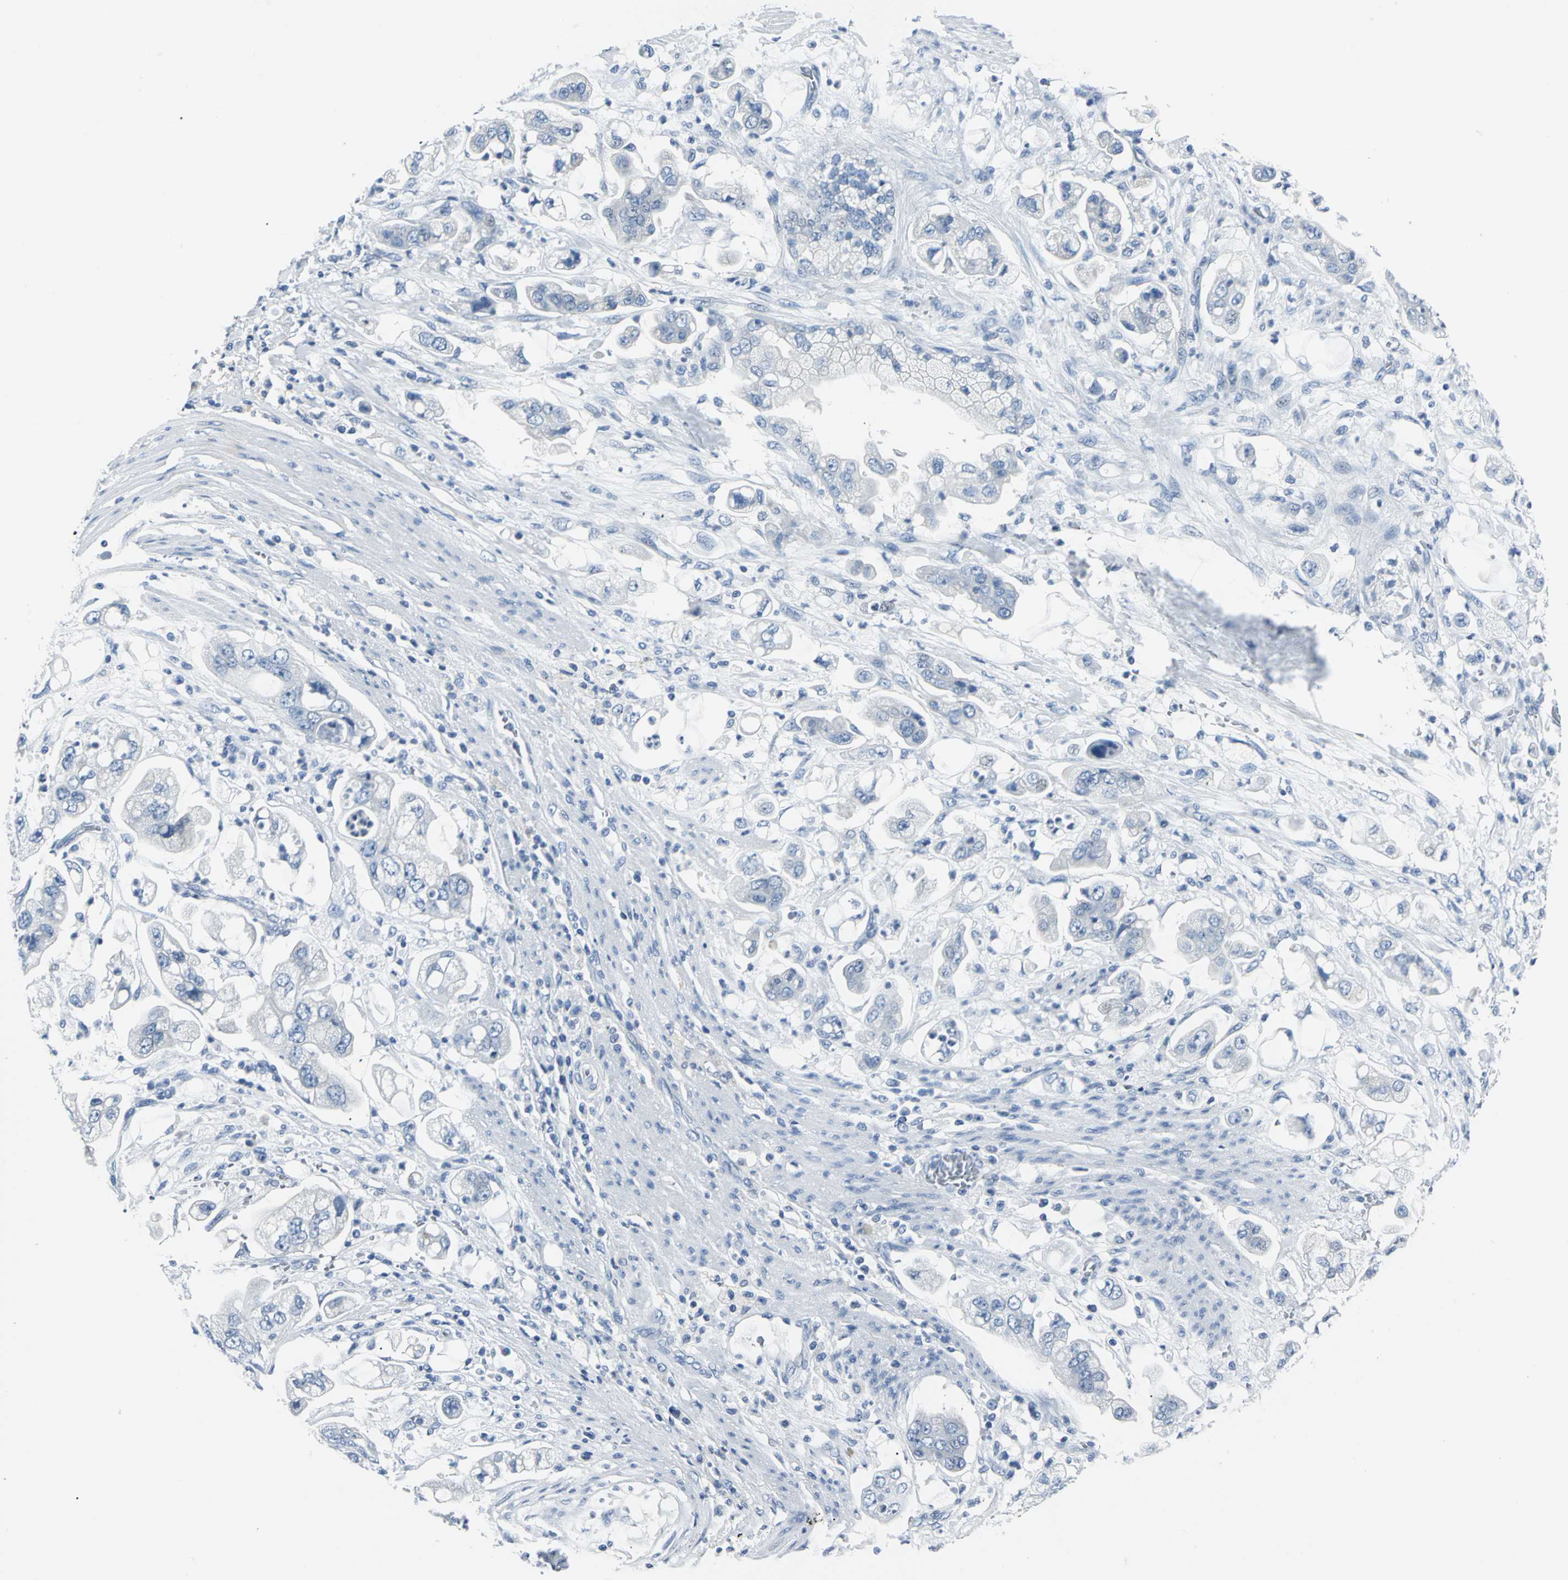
{"staining": {"intensity": "negative", "quantity": "none", "location": "none"}, "tissue": "stomach cancer", "cell_type": "Tumor cells", "image_type": "cancer", "snomed": [{"axis": "morphology", "description": "Adenocarcinoma, NOS"}, {"axis": "topography", "description": "Stomach"}], "caption": "High magnification brightfield microscopy of adenocarcinoma (stomach) stained with DAB (3,3'-diaminobenzidine) (brown) and counterstained with hematoxylin (blue): tumor cells show no significant positivity. Nuclei are stained in blue.", "gene": "RIPOR1", "patient": {"sex": "male", "age": 62}}